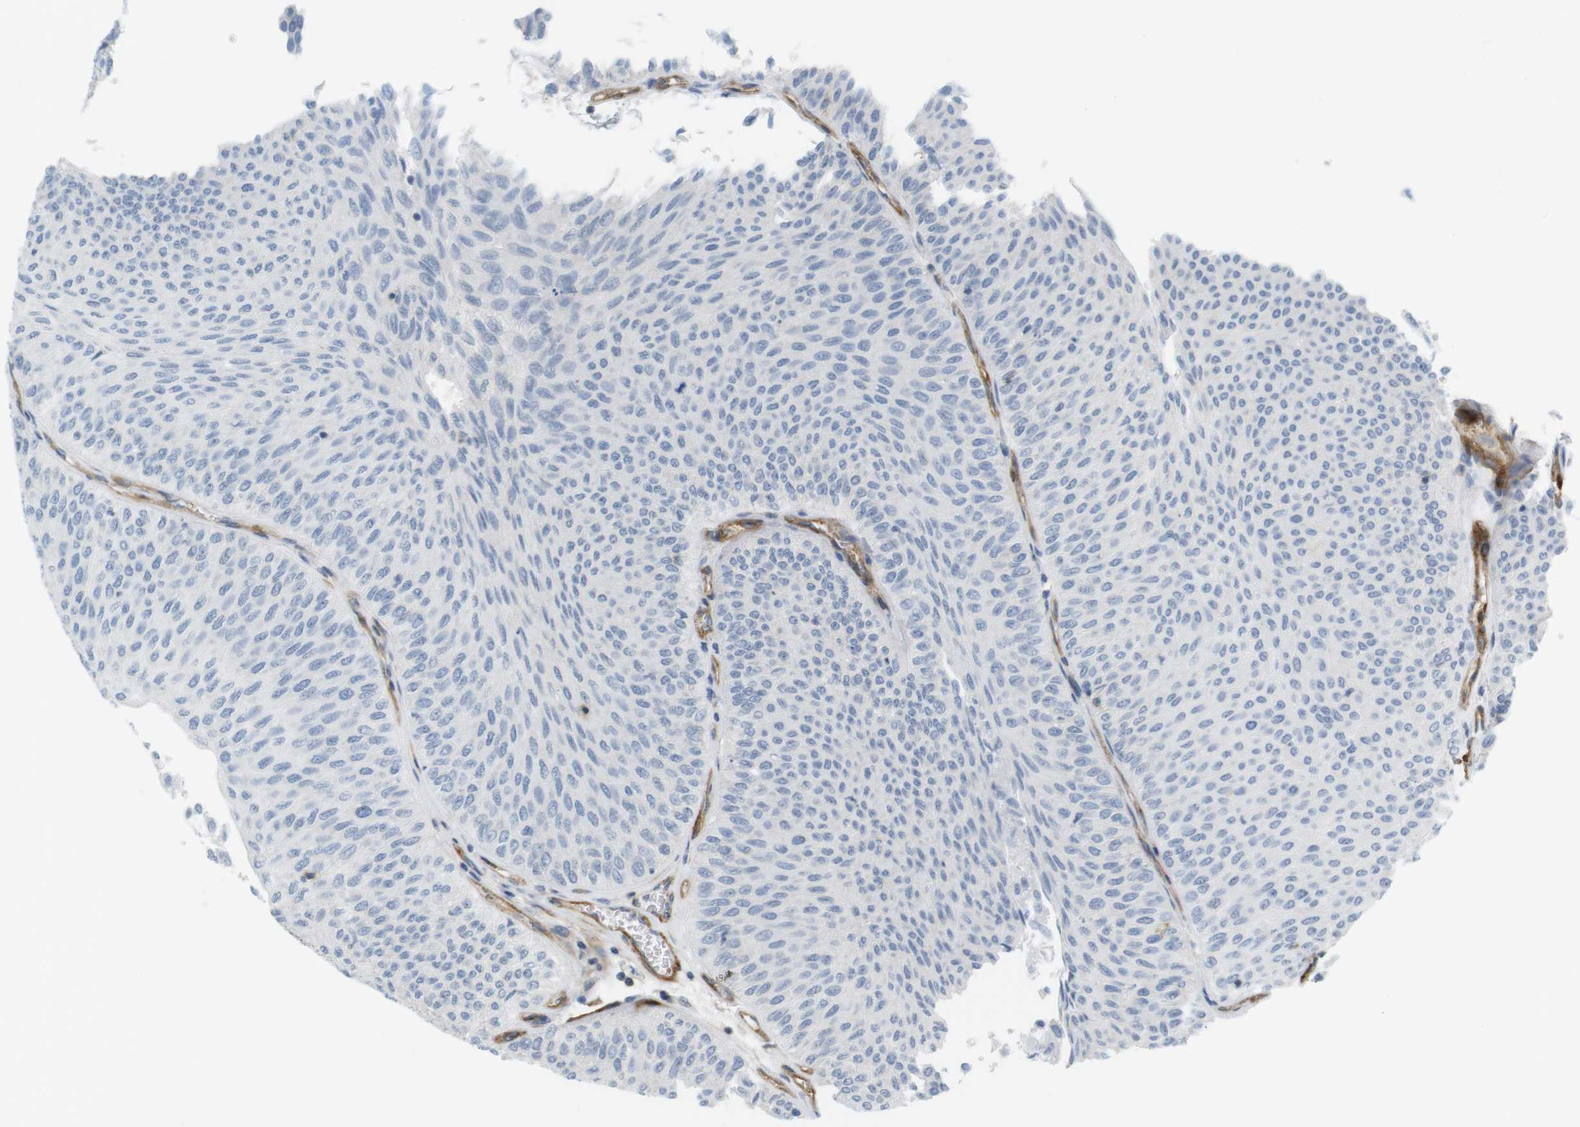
{"staining": {"intensity": "negative", "quantity": "none", "location": "none"}, "tissue": "urothelial cancer", "cell_type": "Tumor cells", "image_type": "cancer", "snomed": [{"axis": "morphology", "description": "Urothelial carcinoma, Low grade"}, {"axis": "topography", "description": "Urinary bladder"}], "caption": "IHC photomicrograph of neoplastic tissue: urothelial carcinoma (low-grade) stained with DAB (3,3'-diaminobenzidine) demonstrates no significant protein staining in tumor cells.", "gene": "F2R", "patient": {"sex": "male", "age": 78}}